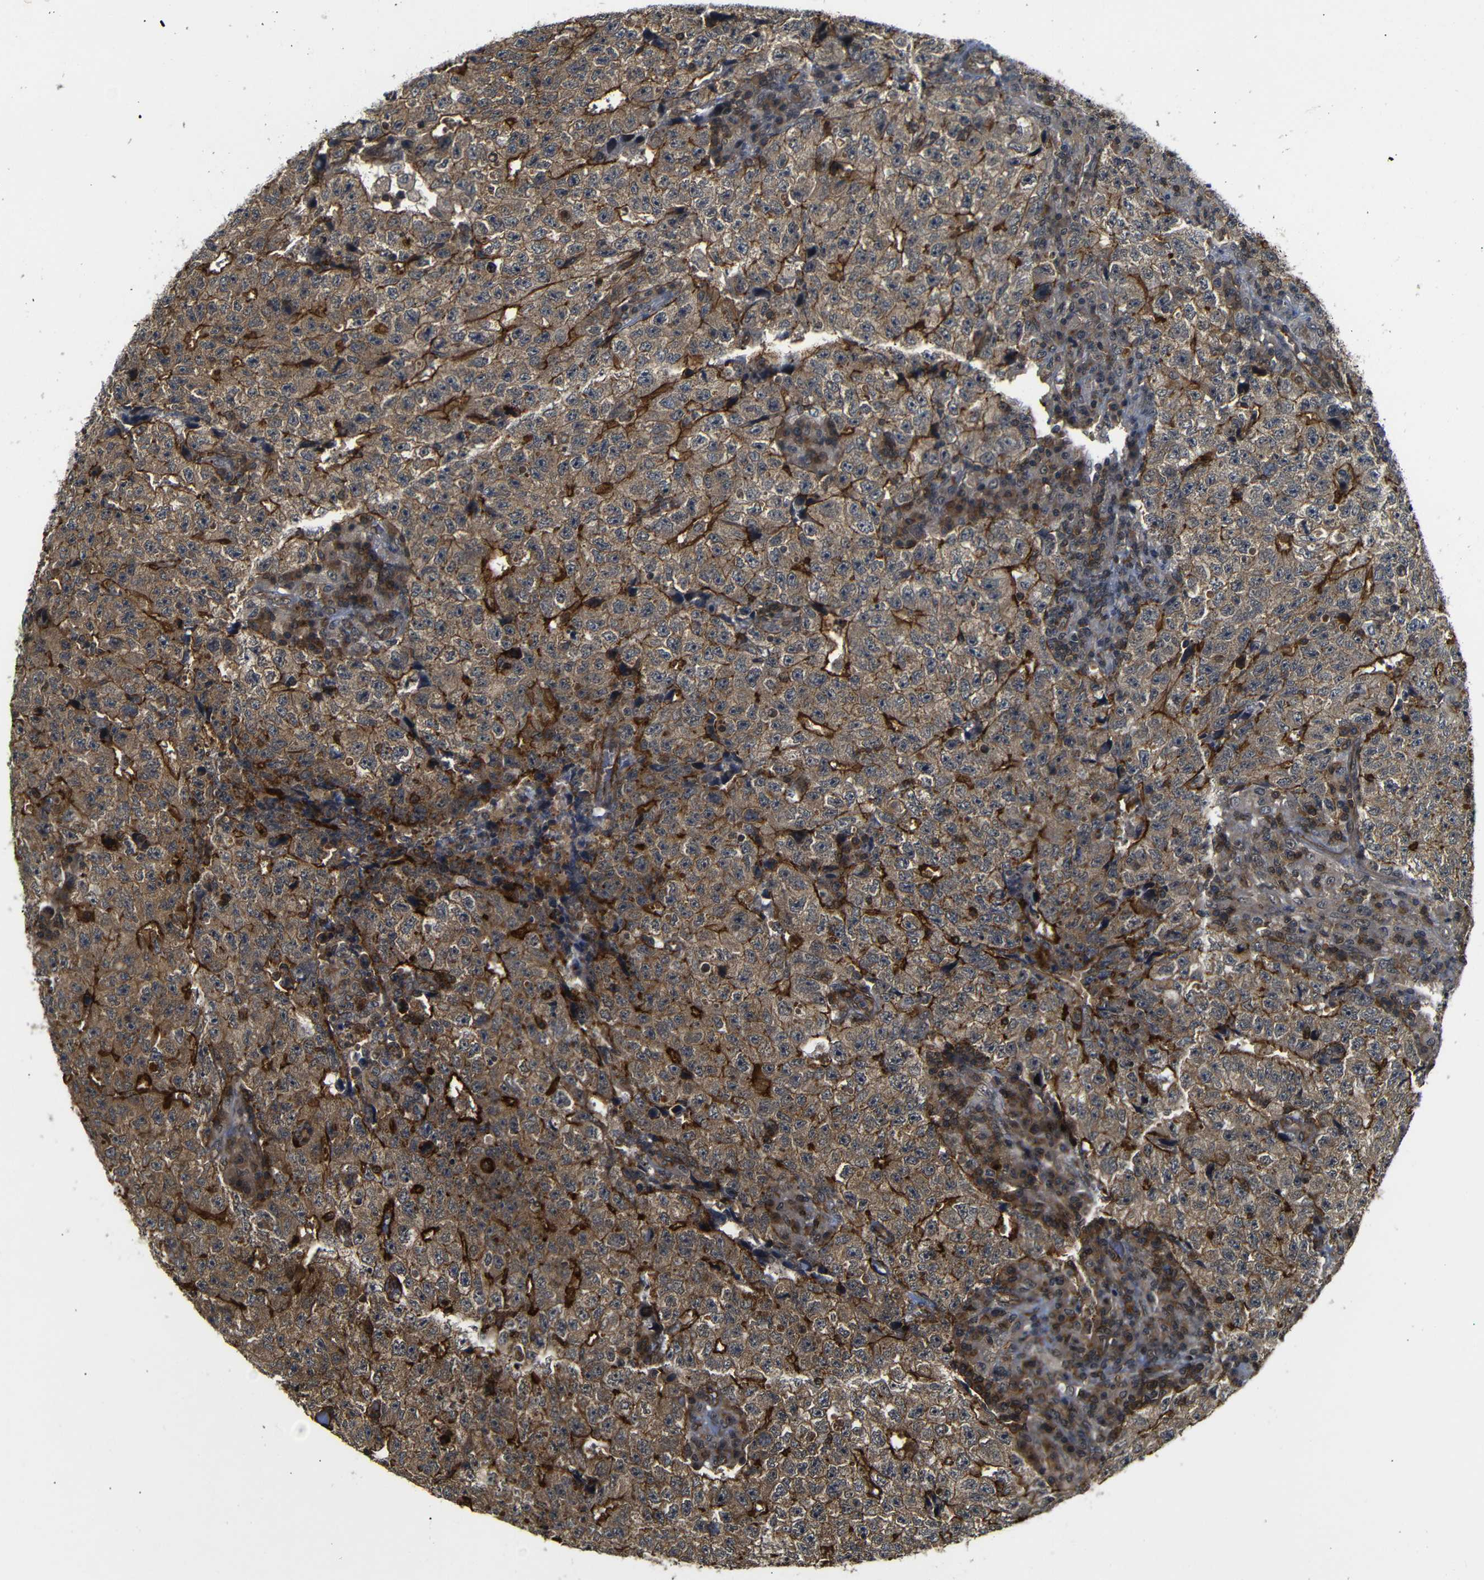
{"staining": {"intensity": "moderate", "quantity": ">75%", "location": "cytoplasmic/membranous"}, "tissue": "testis cancer", "cell_type": "Tumor cells", "image_type": "cancer", "snomed": [{"axis": "morphology", "description": "Necrosis, NOS"}, {"axis": "morphology", "description": "Carcinoma, Embryonal, NOS"}, {"axis": "topography", "description": "Testis"}], "caption": "This is a micrograph of immunohistochemistry staining of embryonal carcinoma (testis), which shows moderate expression in the cytoplasmic/membranous of tumor cells.", "gene": "NANOS1", "patient": {"sex": "male", "age": 19}}